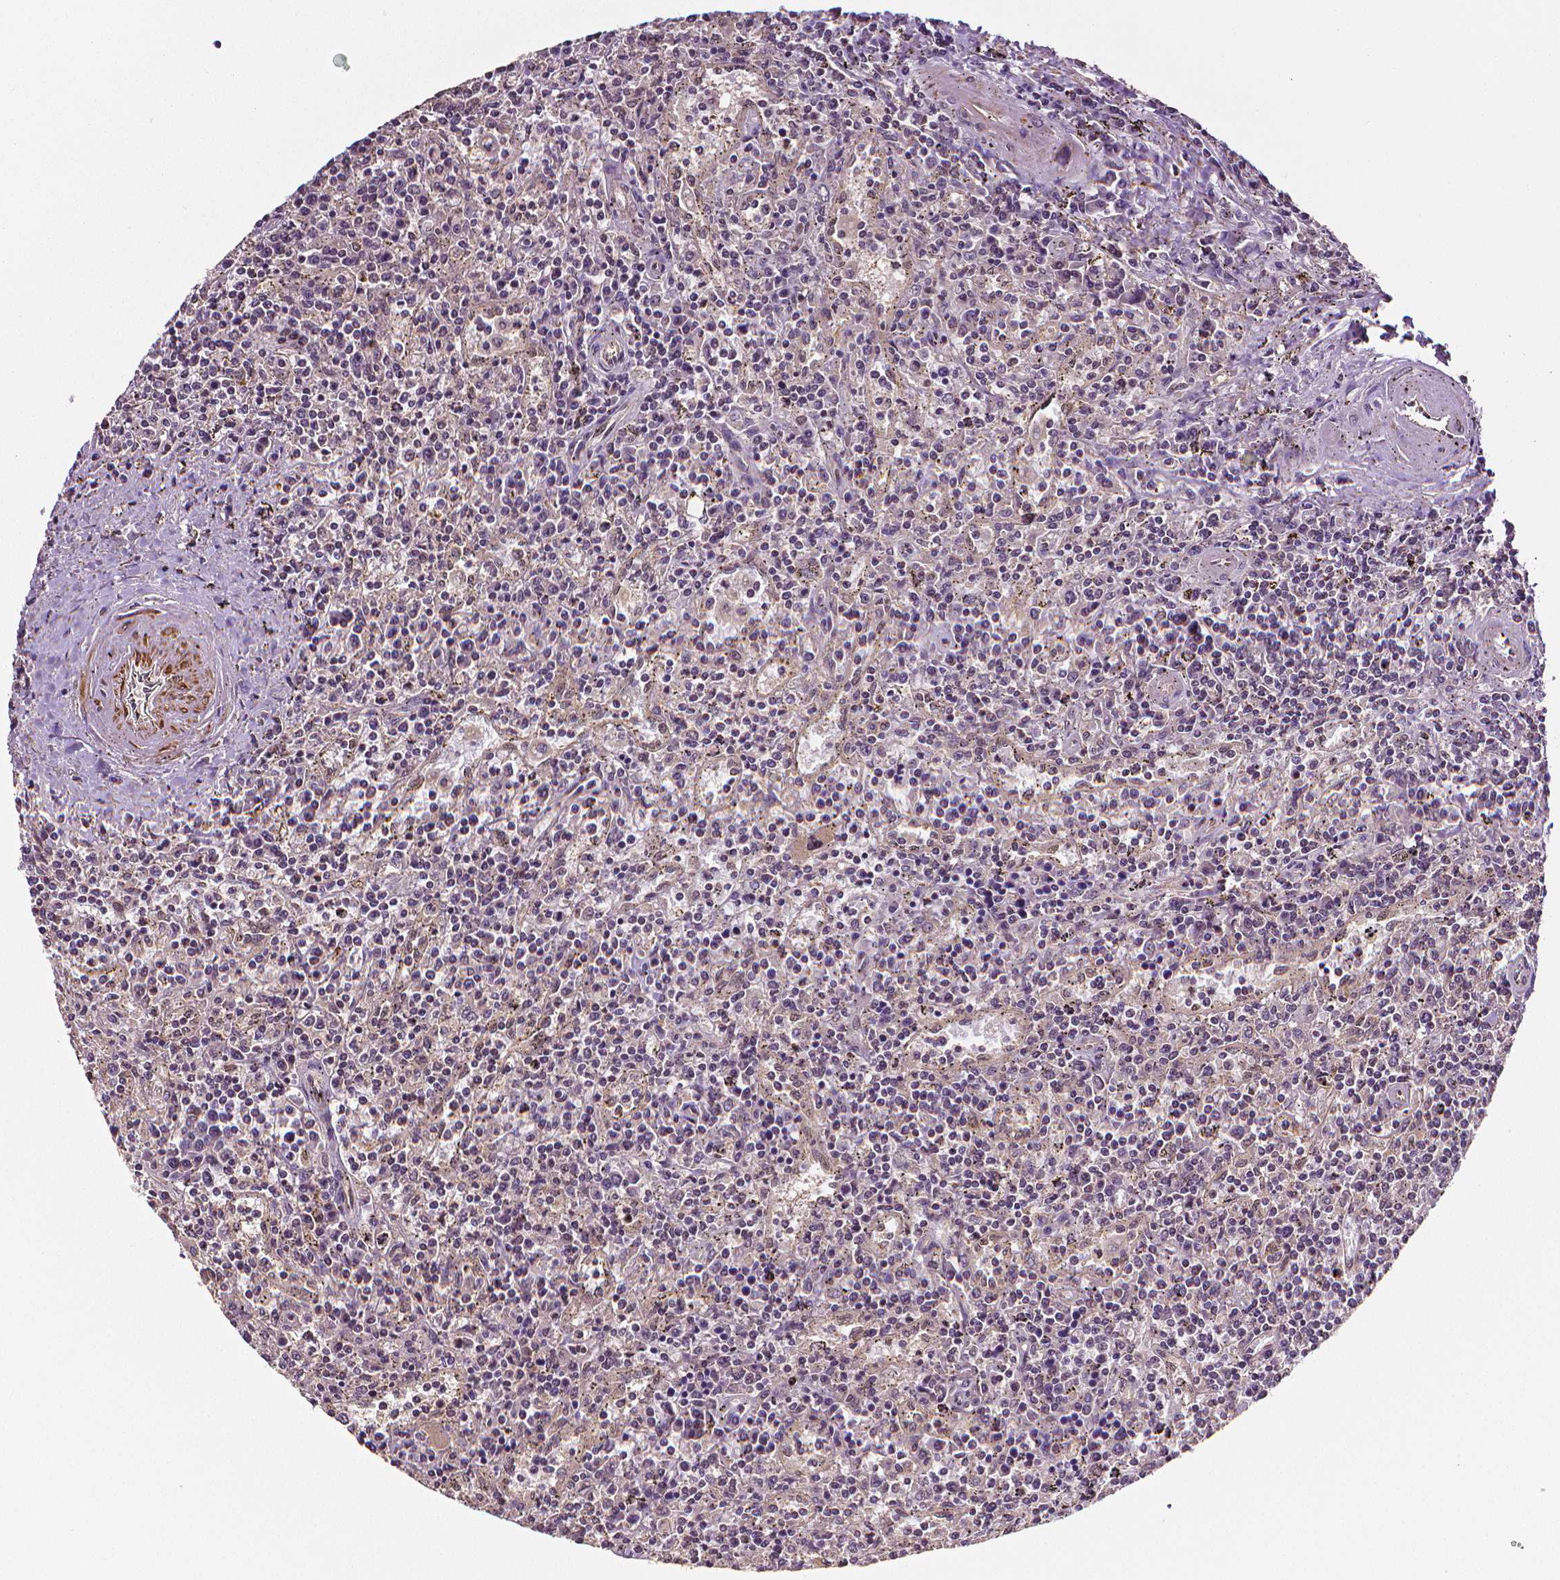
{"staining": {"intensity": "negative", "quantity": "none", "location": "none"}, "tissue": "lymphoma", "cell_type": "Tumor cells", "image_type": "cancer", "snomed": [{"axis": "morphology", "description": "Malignant lymphoma, non-Hodgkin's type, Low grade"}, {"axis": "topography", "description": "Spleen"}], "caption": "This is an immunohistochemistry histopathology image of human lymphoma. There is no expression in tumor cells.", "gene": "STAT3", "patient": {"sex": "male", "age": 62}}